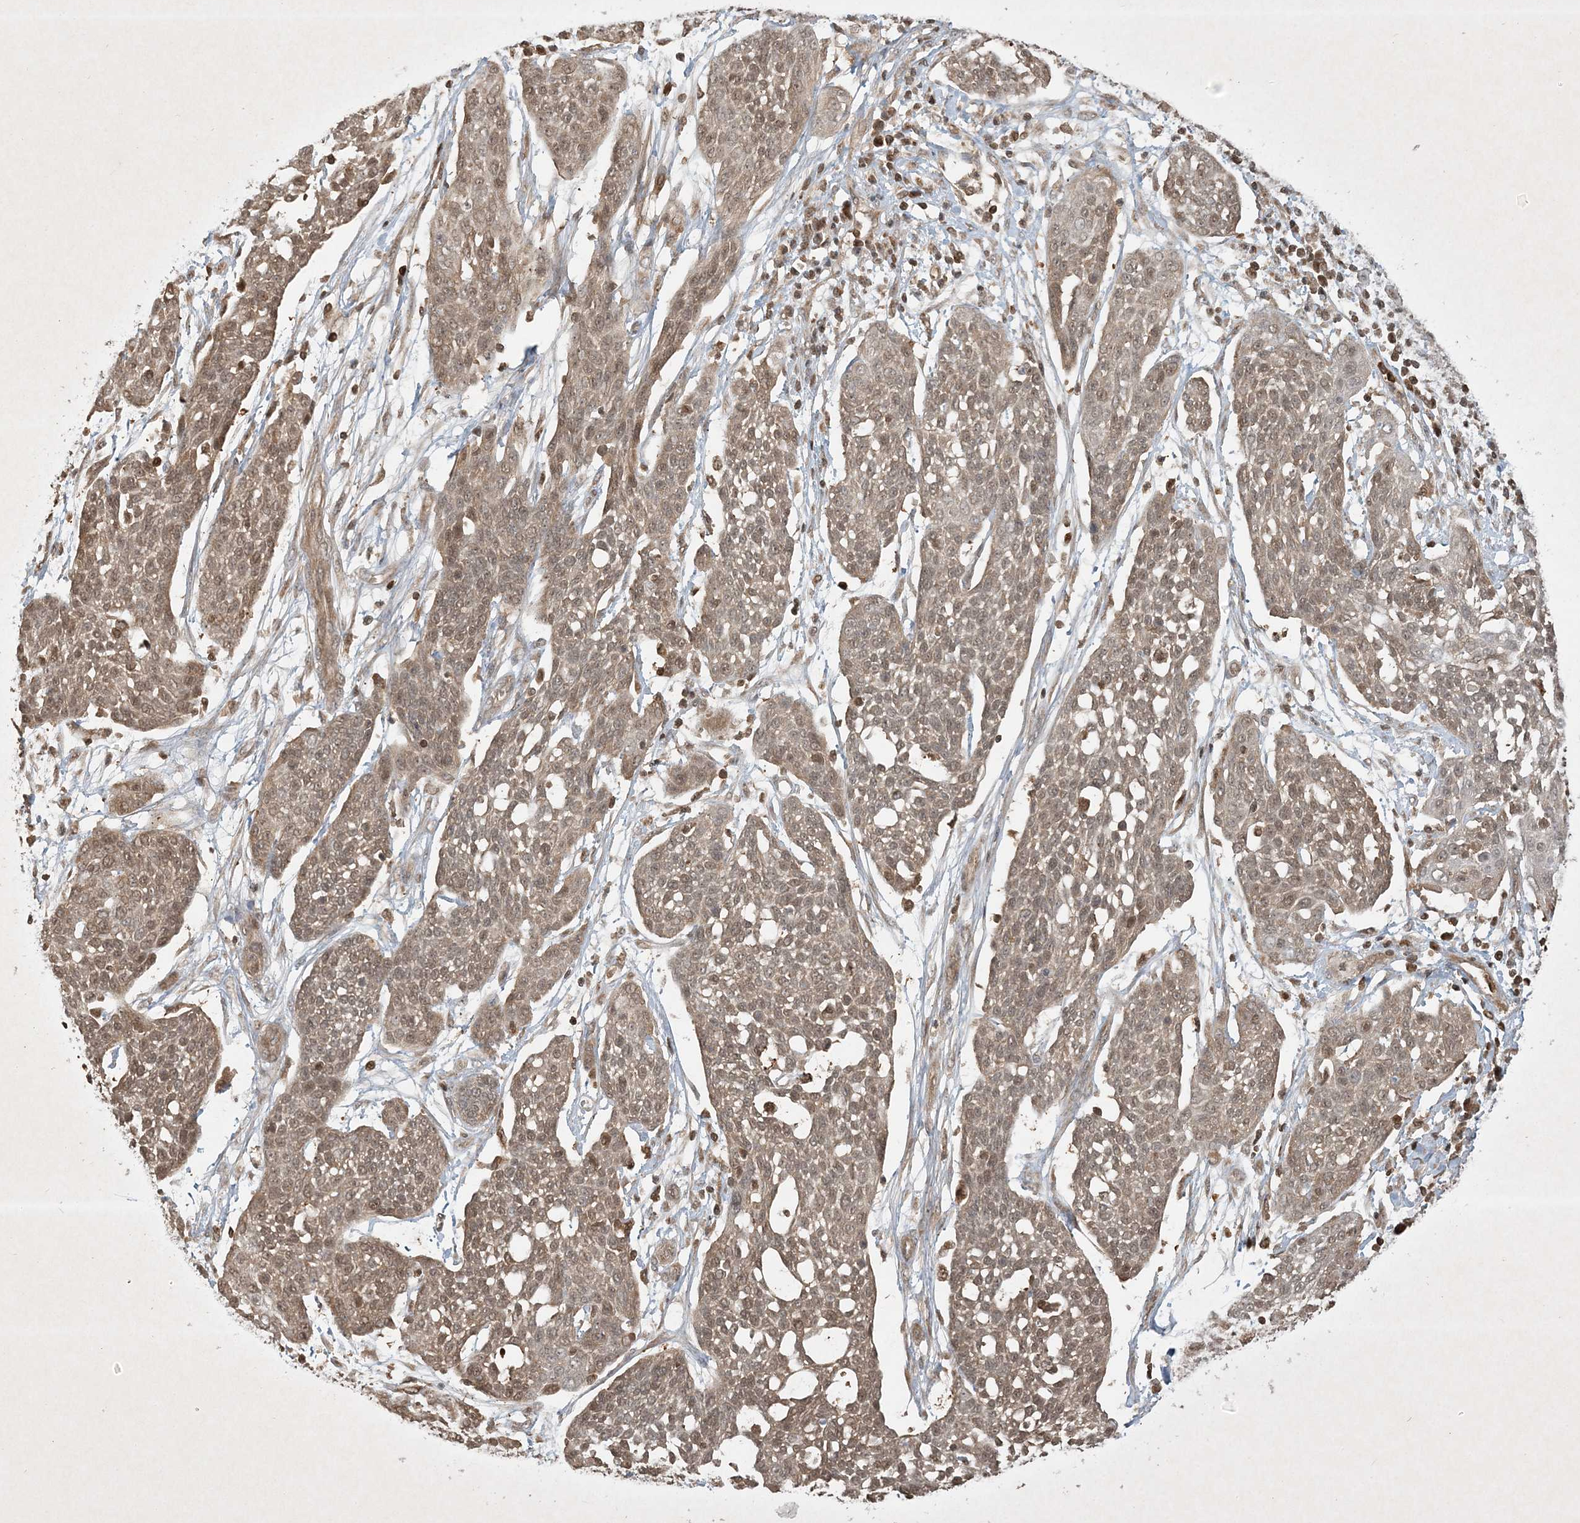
{"staining": {"intensity": "moderate", "quantity": ">75%", "location": "cytoplasmic/membranous,nuclear"}, "tissue": "cervical cancer", "cell_type": "Tumor cells", "image_type": "cancer", "snomed": [{"axis": "morphology", "description": "Squamous cell carcinoma, NOS"}, {"axis": "topography", "description": "Cervix"}], "caption": "Immunohistochemical staining of cervical squamous cell carcinoma reveals medium levels of moderate cytoplasmic/membranous and nuclear protein positivity in approximately >75% of tumor cells.", "gene": "PLTP", "patient": {"sex": "female", "age": 34}}